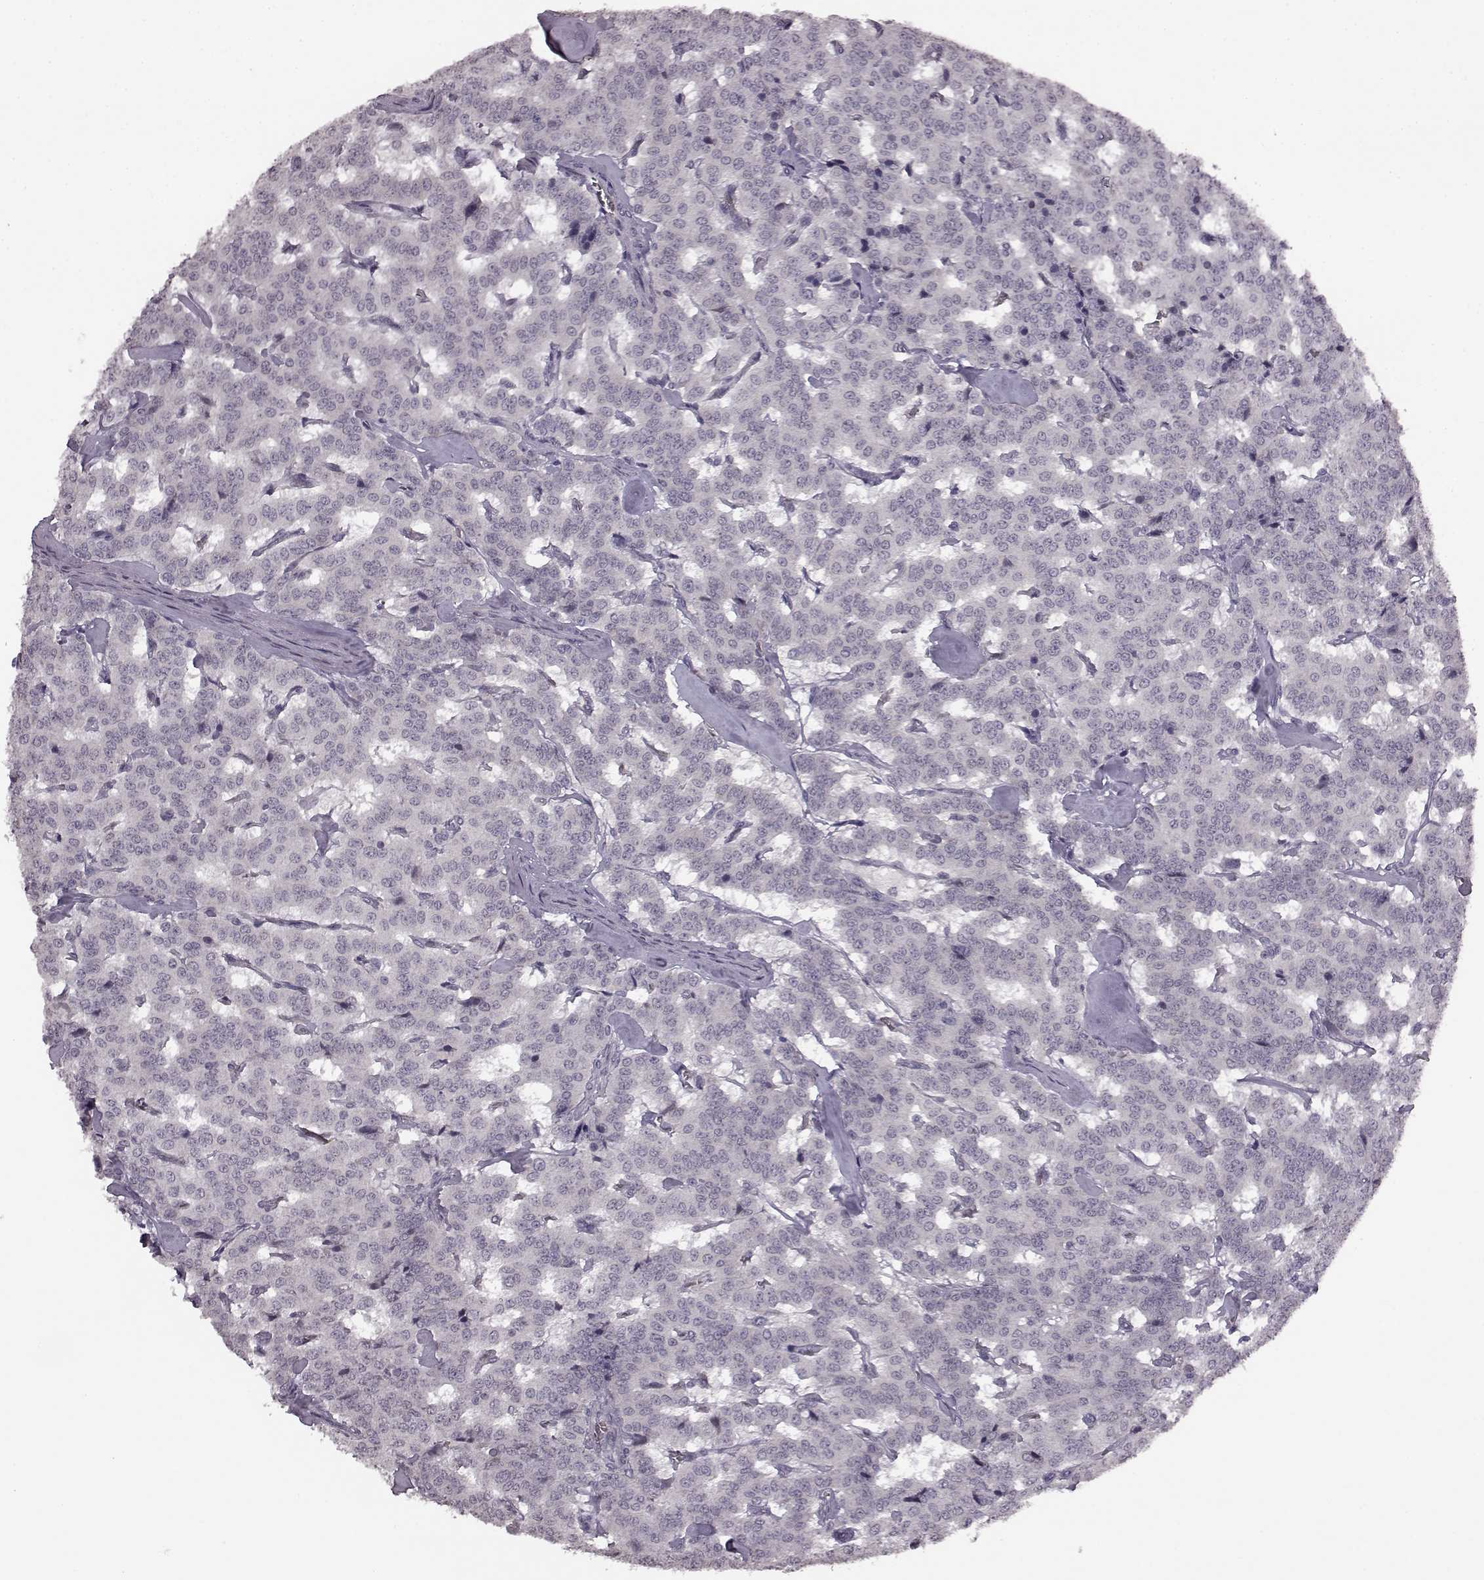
{"staining": {"intensity": "negative", "quantity": "none", "location": "none"}, "tissue": "carcinoid", "cell_type": "Tumor cells", "image_type": "cancer", "snomed": [{"axis": "morphology", "description": "Carcinoid, malignant, NOS"}, {"axis": "topography", "description": "Lung"}], "caption": "Micrograph shows no significant protein positivity in tumor cells of carcinoid (malignant). (DAB immunohistochemistry (IHC) visualized using brightfield microscopy, high magnification).", "gene": "PROP1", "patient": {"sex": "female", "age": 46}}